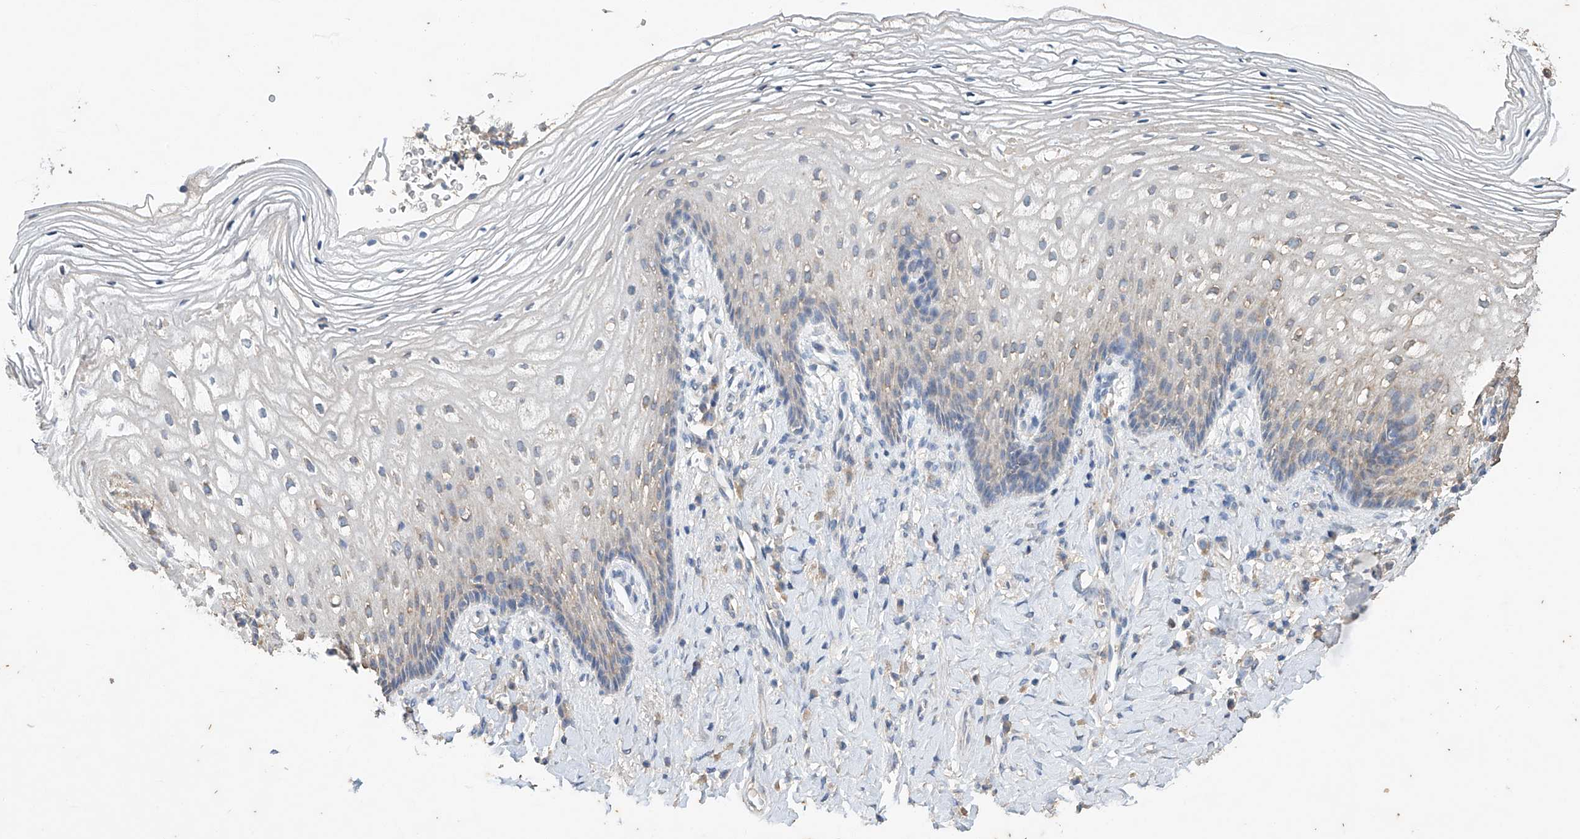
{"staining": {"intensity": "negative", "quantity": "none", "location": "none"}, "tissue": "vagina", "cell_type": "Squamous epithelial cells", "image_type": "normal", "snomed": [{"axis": "morphology", "description": "Normal tissue, NOS"}, {"axis": "topography", "description": "Vagina"}], "caption": "Squamous epithelial cells are negative for brown protein staining in unremarkable vagina. (DAB immunohistochemistry visualized using brightfield microscopy, high magnification).", "gene": "CERS4", "patient": {"sex": "female", "age": 60}}